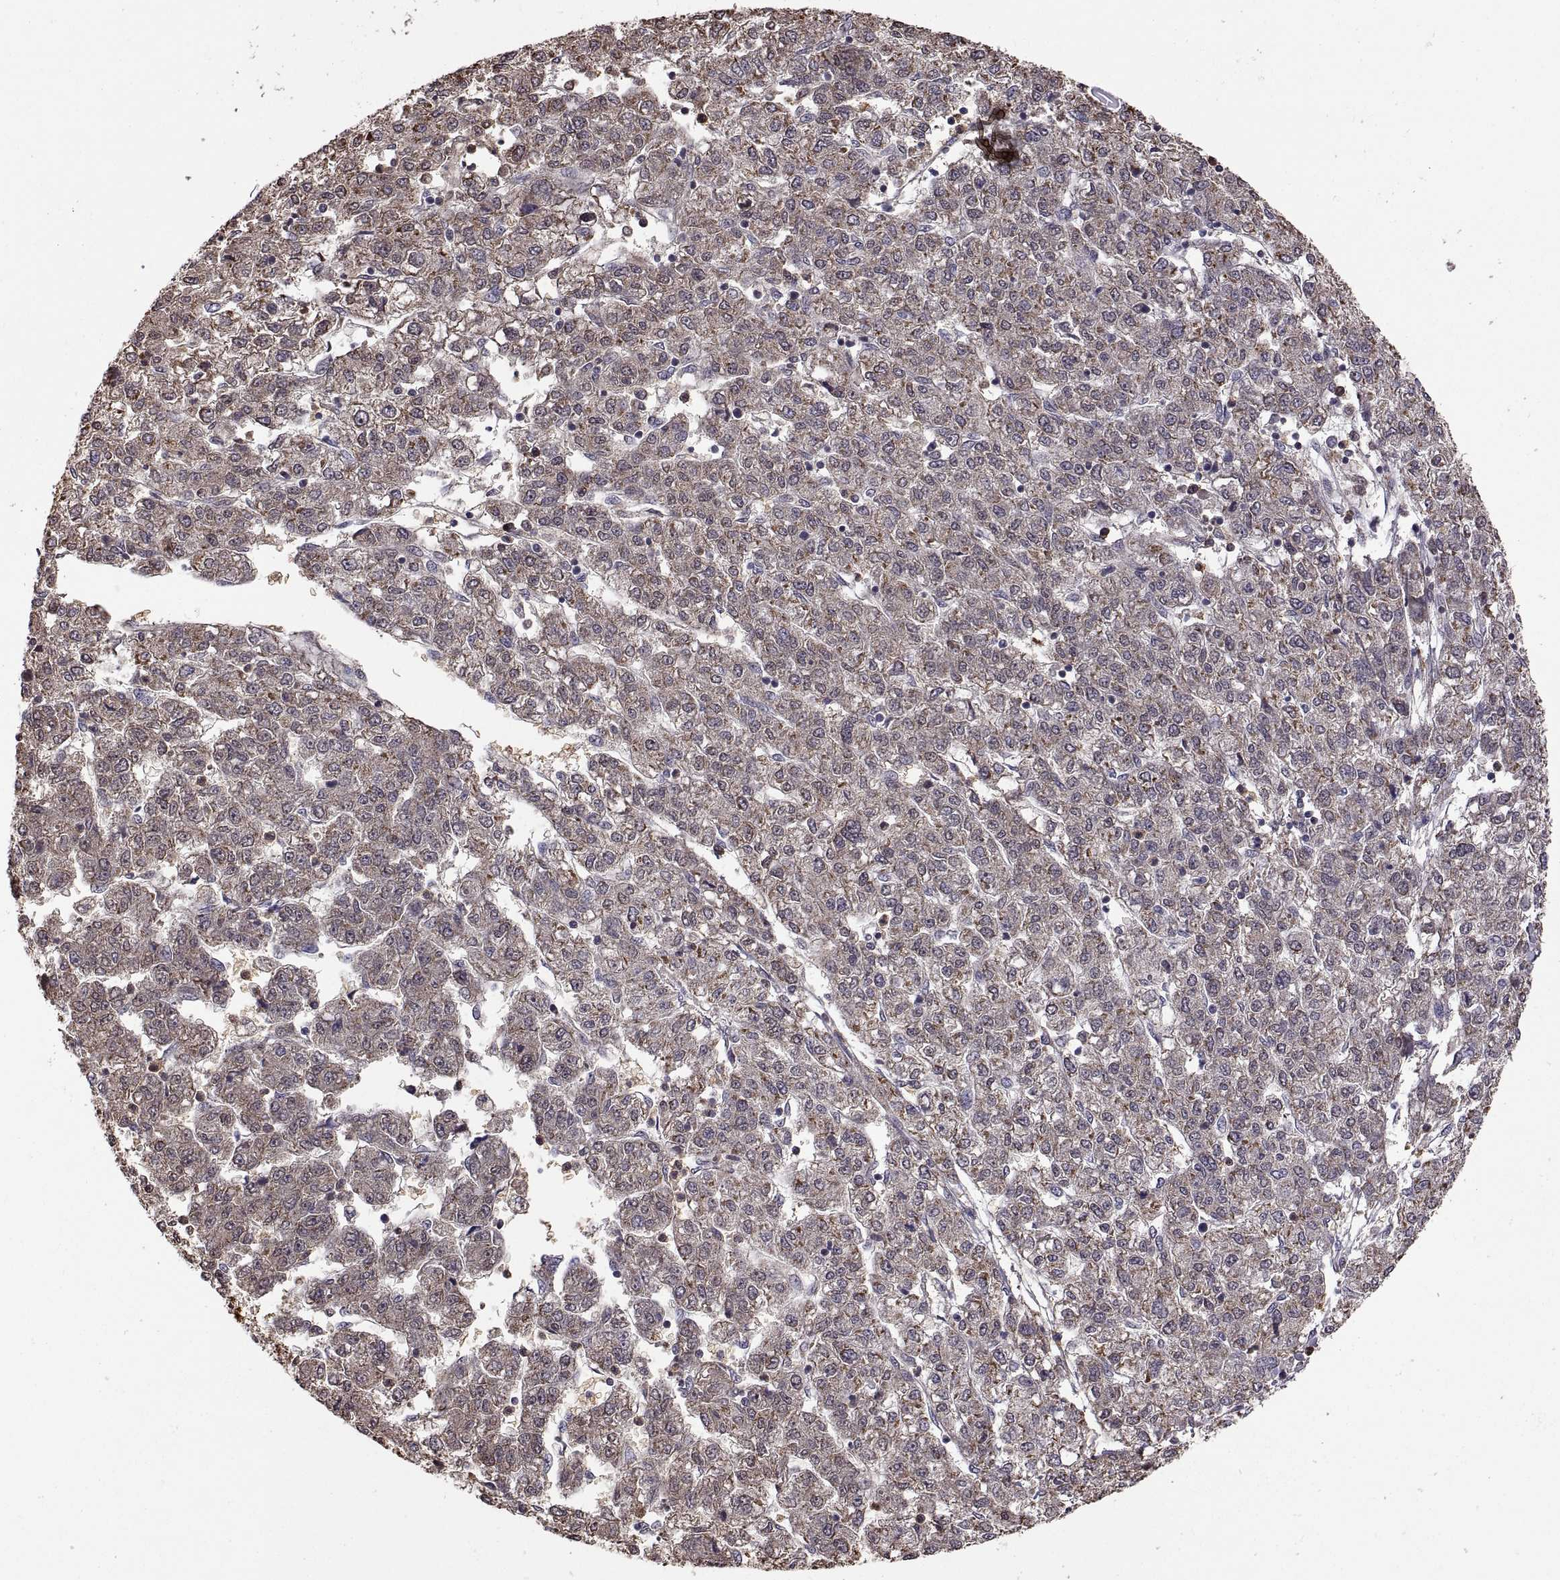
{"staining": {"intensity": "weak", "quantity": "25%-75%", "location": "cytoplasmic/membranous"}, "tissue": "liver cancer", "cell_type": "Tumor cells", "image_type": "cancer", "snomed": [{"axis": "morphology", "description": "Carcinoma, Hepatocellular, NOS"}, {"axis": "topography", "description": "Liver"}], "caption": "Protein expression analysis of human liver cancer (hepatocellular carcinoma) reveals weak cytoplasmic/membranous expression in about 25%-75% of tumor cells.", "gene": "ZNRF2", "patient": {"sex": "male", "age": 56}}